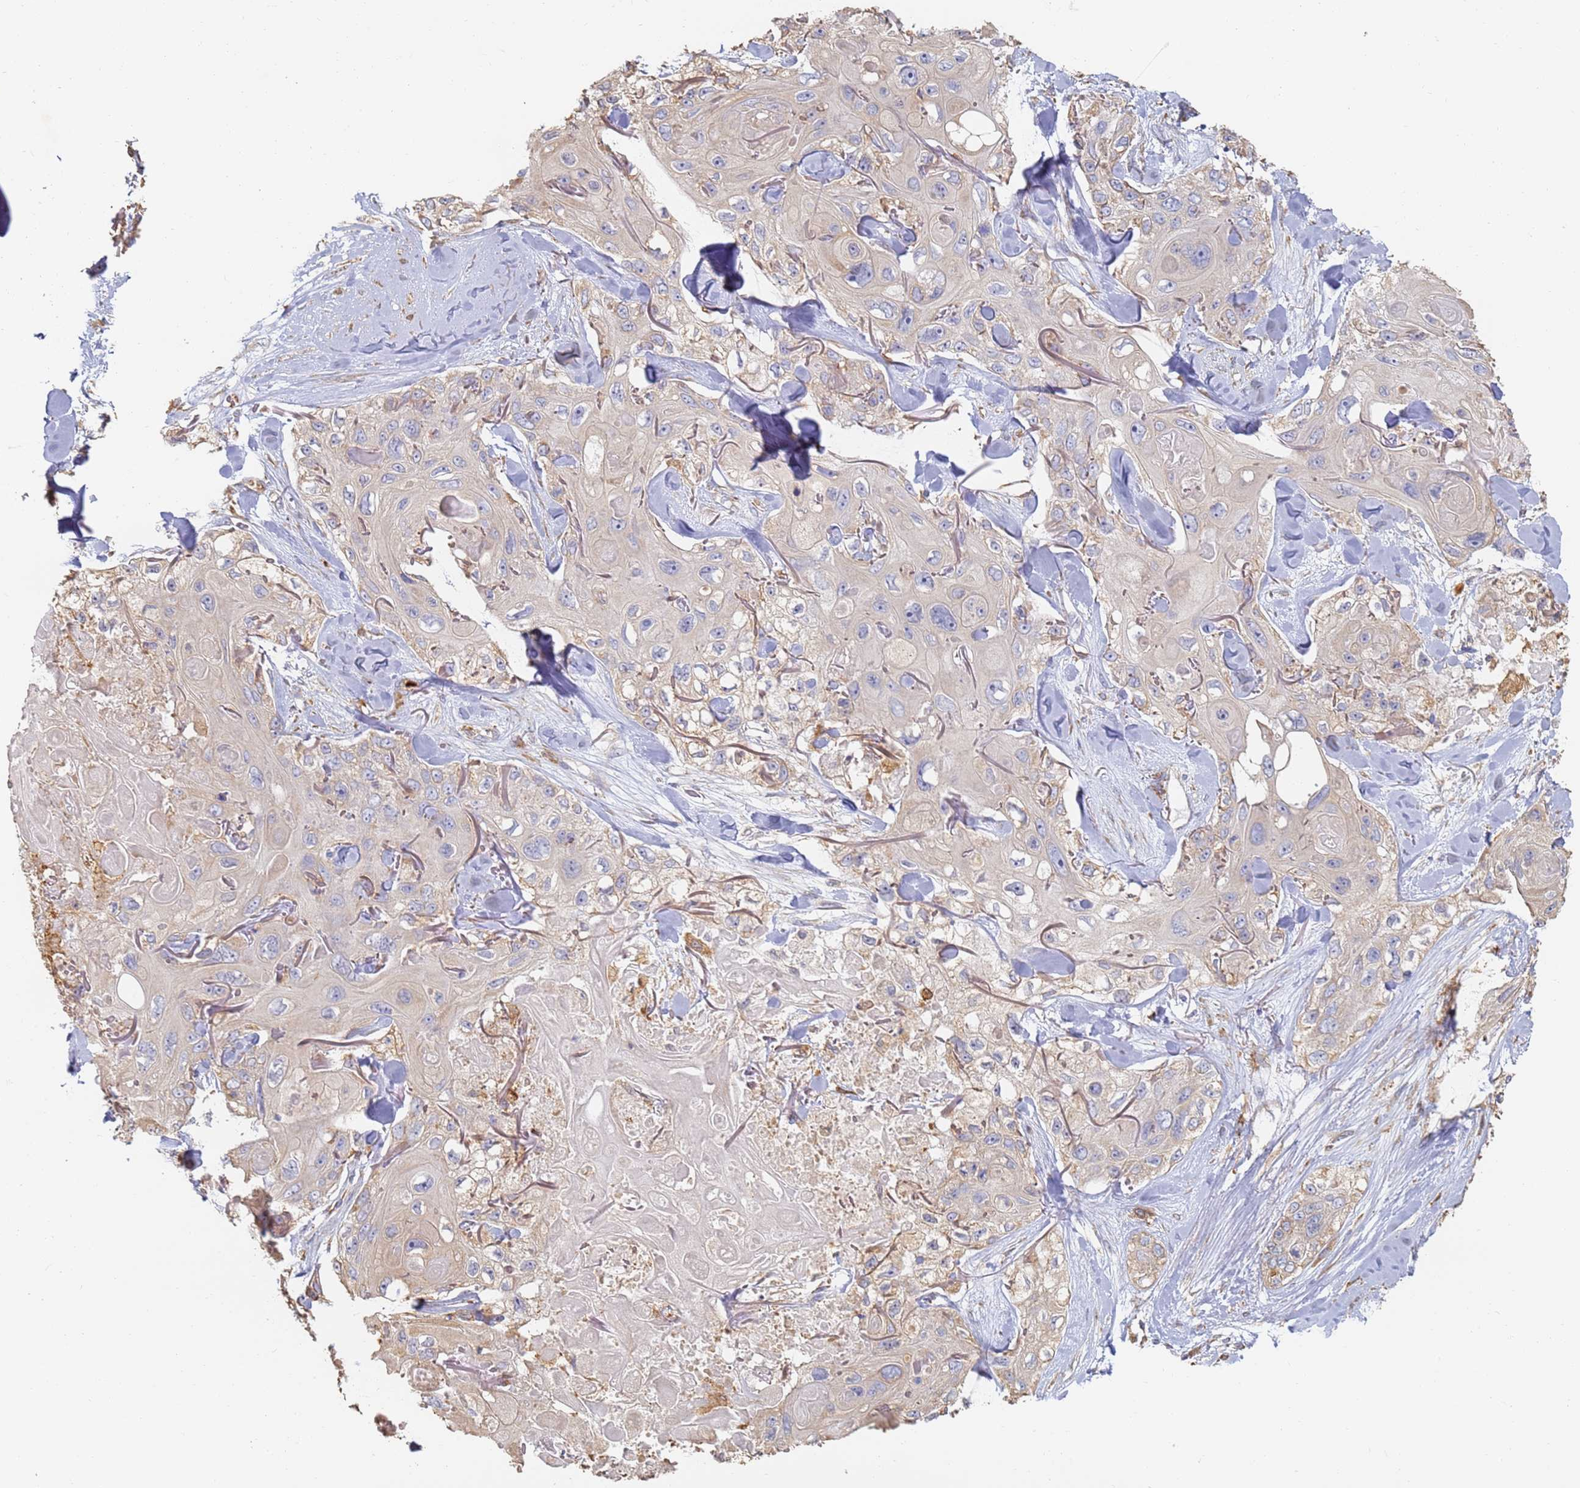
{"staining": {"intensity": "weak", "quantity": "<25%", "location": "cytoplasmic/membranous"}, "tissue": "skin cancer", "cell_type": "Tumor cells", "image_type": "cancer", "snomed": [{"axis": "morphology", "description": "Normal tissue, NOS"}, {"axis": "morphology", "description": "Squamous cell carcinoma, NOS"}, {"axis": "topography", "description": "Skin"}], "caption": "IHC photomicrograph of neoplastic tissue: human skin cancer (squamous cell carcinoma) stained with DAB reveals no significant protein expression in tumor cells.", "gene": "BIN2", "patient": {"sex": "male", "age": 72}}